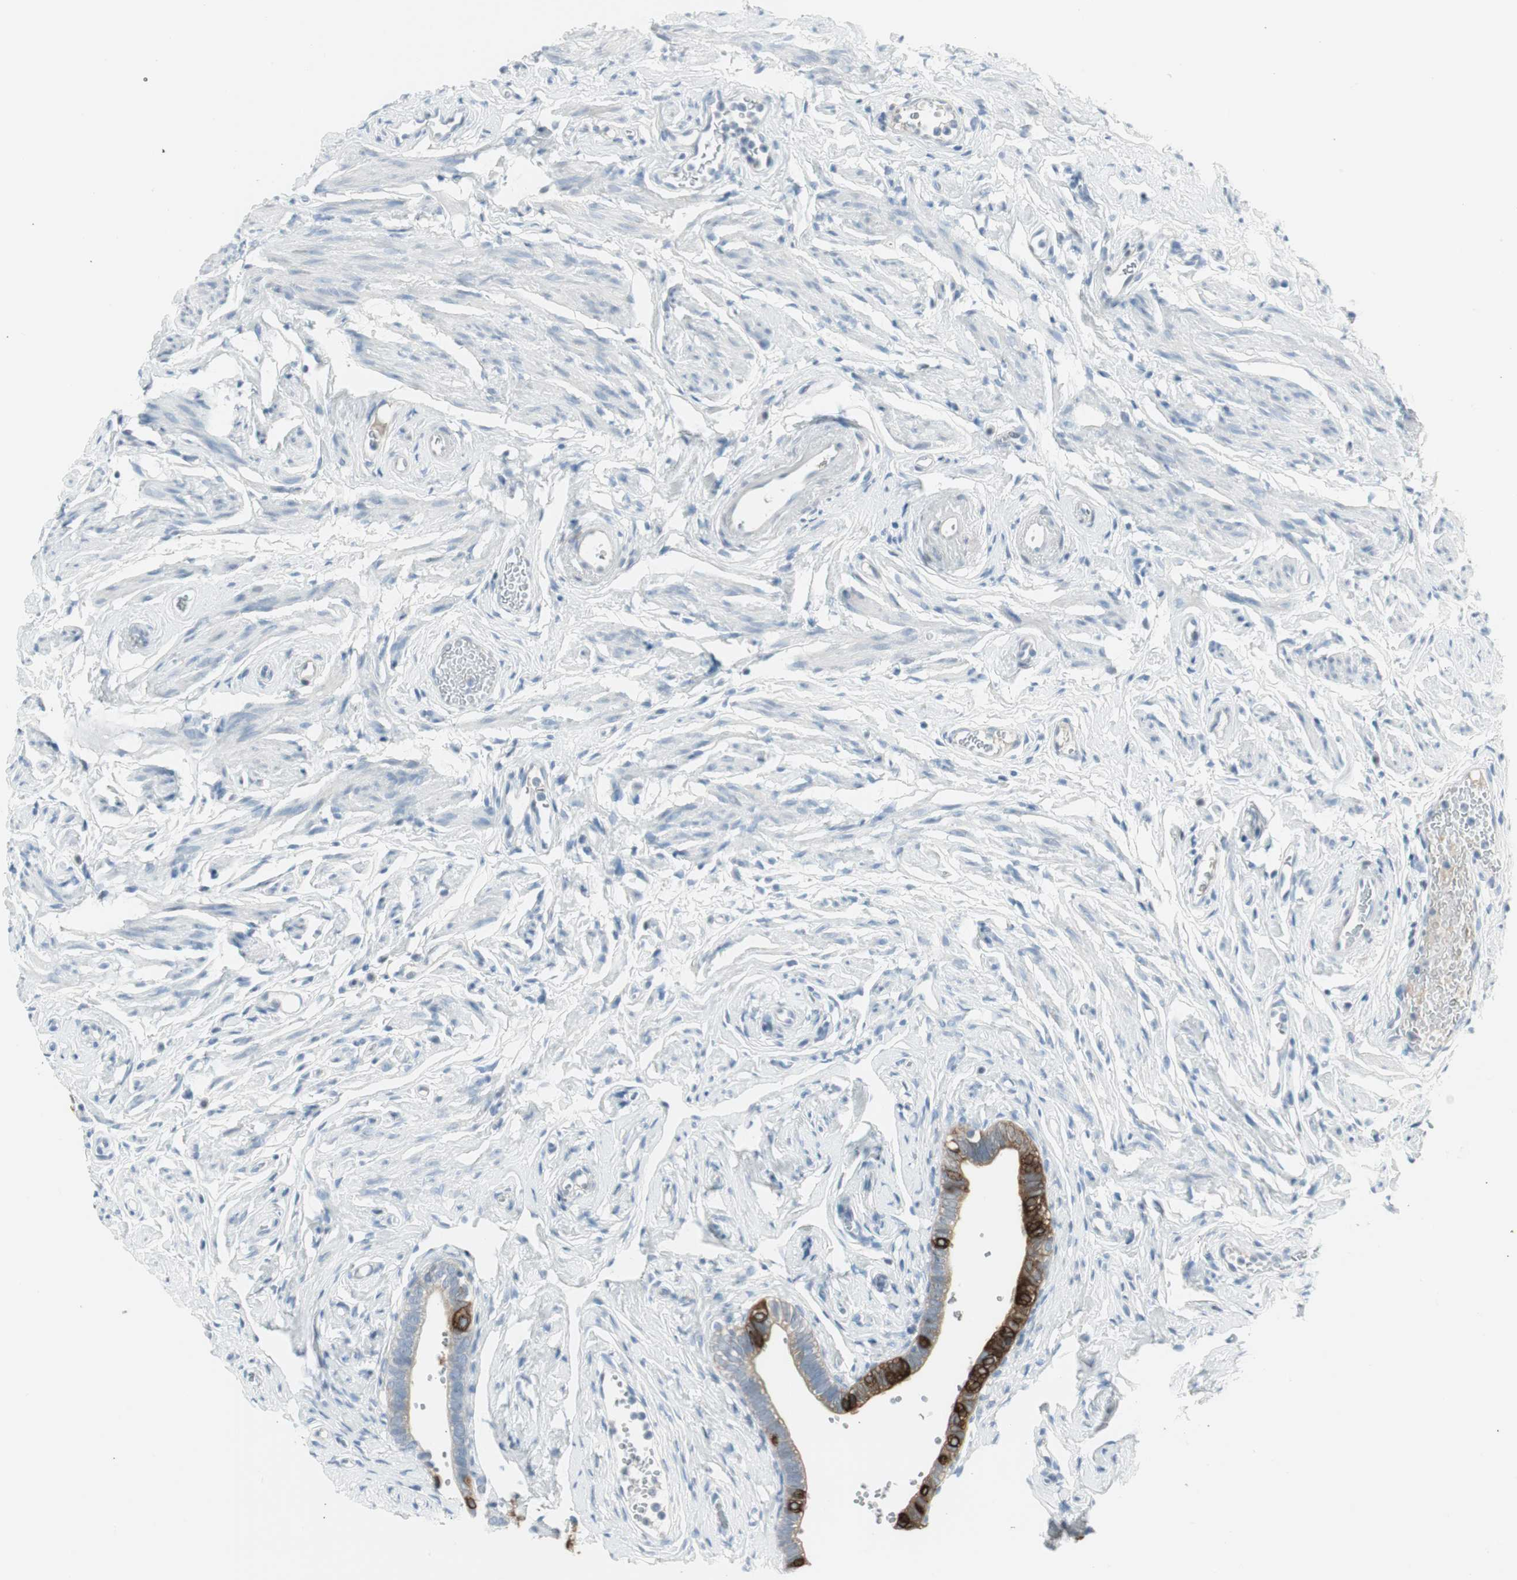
{"staining": {"intensity": "strong", "quantity": ">75%", "location": "cytoplasmic/membranous"}, "tissue": "fallopian tube", "cell_type": "Glandular cells", "image_type": "normal", "snomed": [{"axis": "morphology", "description": "Normal tissue, NOS"}, {"axis": "topography", "description": "Fallopian tube"}], "caption": "A high amount of strong cytoplasmic/membranous positivity is identified in approximately >75% of glandular cells in normal fallopian tube.", "gene": "AGR2", "patient": {"sex": "female", "age": 71}}